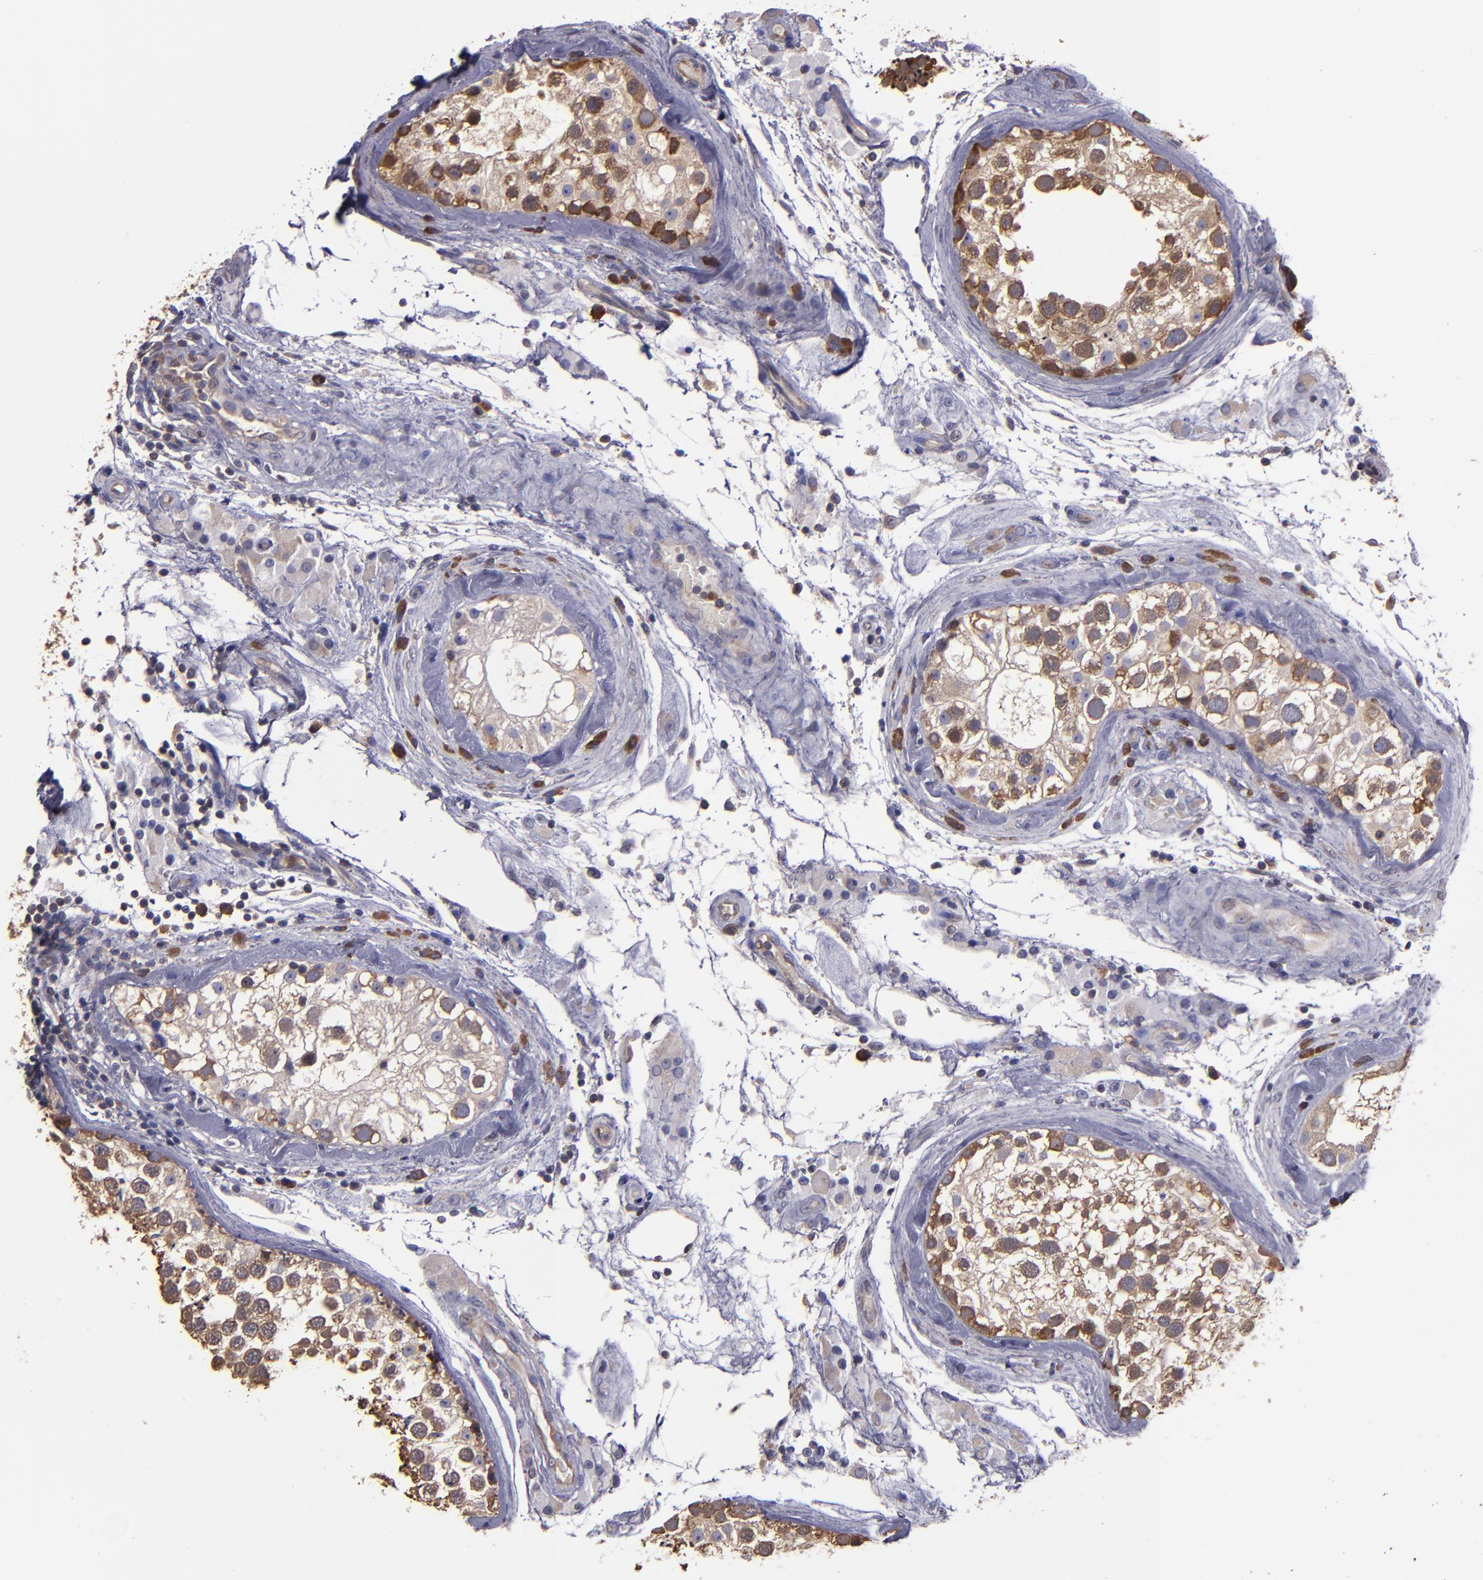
{"staining": {"intensity": "moderate", "quantity": "25%-75%", "location": "cytoplasmic/membranous"}, "tissue": "testis", "cell_type": "Cells in seminiferous ducts", "image_type": "normal", "snomed": [{"axis": "morphology", "description": "Normal tissue, NOS"}, {"axis": "topography", "description": "Testis"}], "caption": "Immunohistochemical staining of unremarkable human testis demonstrates moderate cytoplasmic/membranous protein expression in about 25%-75% of cells in seminiferous ducts.", "gene": "CARS1", "patient": {"sex": "male", "age": 46}}